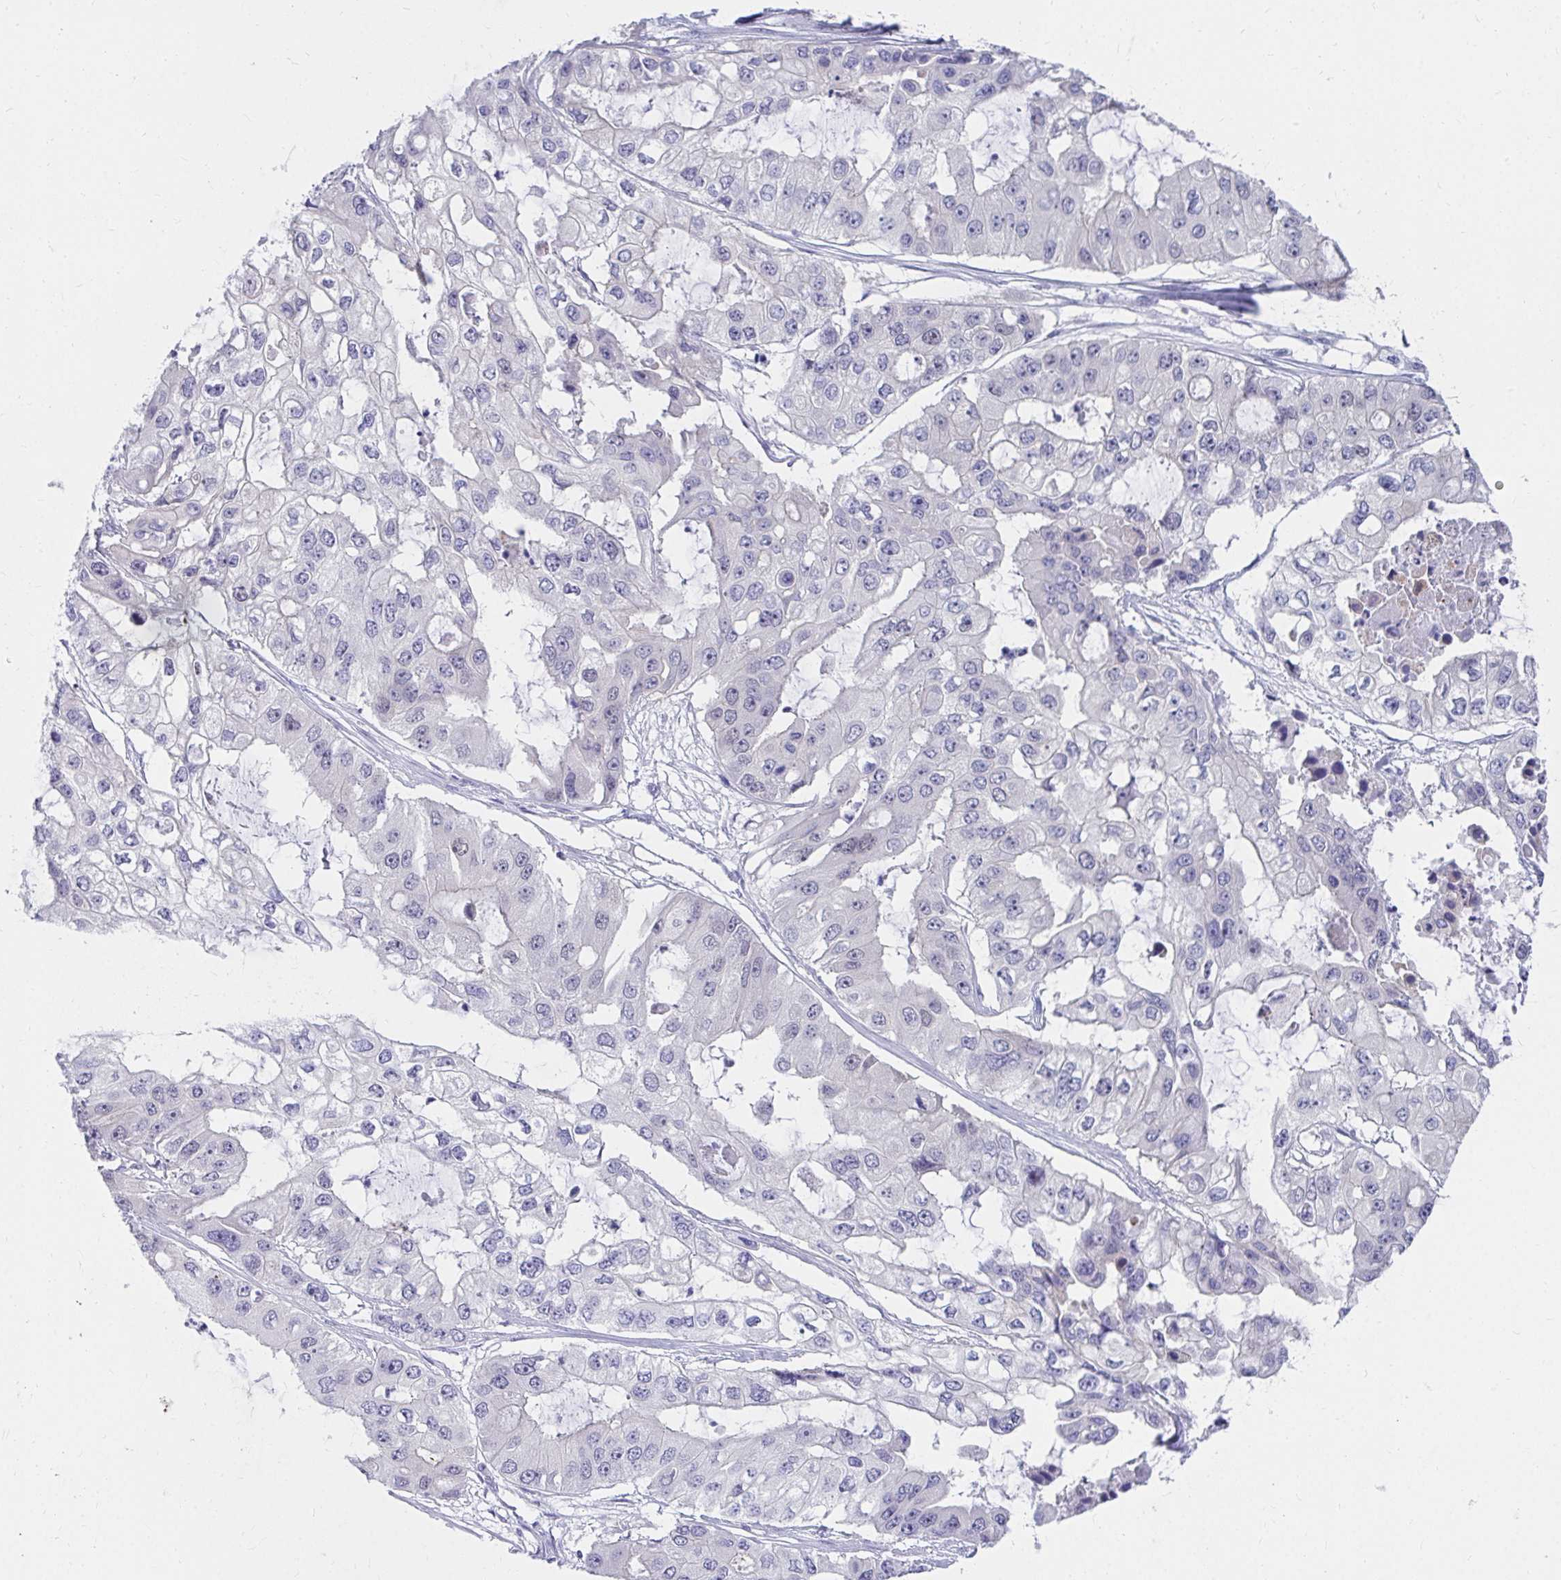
{"staining": {"intensity": "negative", "quantity": "none", "location": "none"}, "tissue": "ovarian cancer", "cell_type": "Tumor cells", "image_type": "cancer", "snomed": [{"axis": "morphology", "description": "Cystadenocarcinoma, serous, NOS"}, {"axis": "topography", "description": "Ovary"}], "caption": "Immunohistochemical staining of serous cystadenocarcinoma (ovarian) displays no significant staining in tumor cells.", "gene": "C19orf81", "patient": {"sex": "female", "age": 56}}